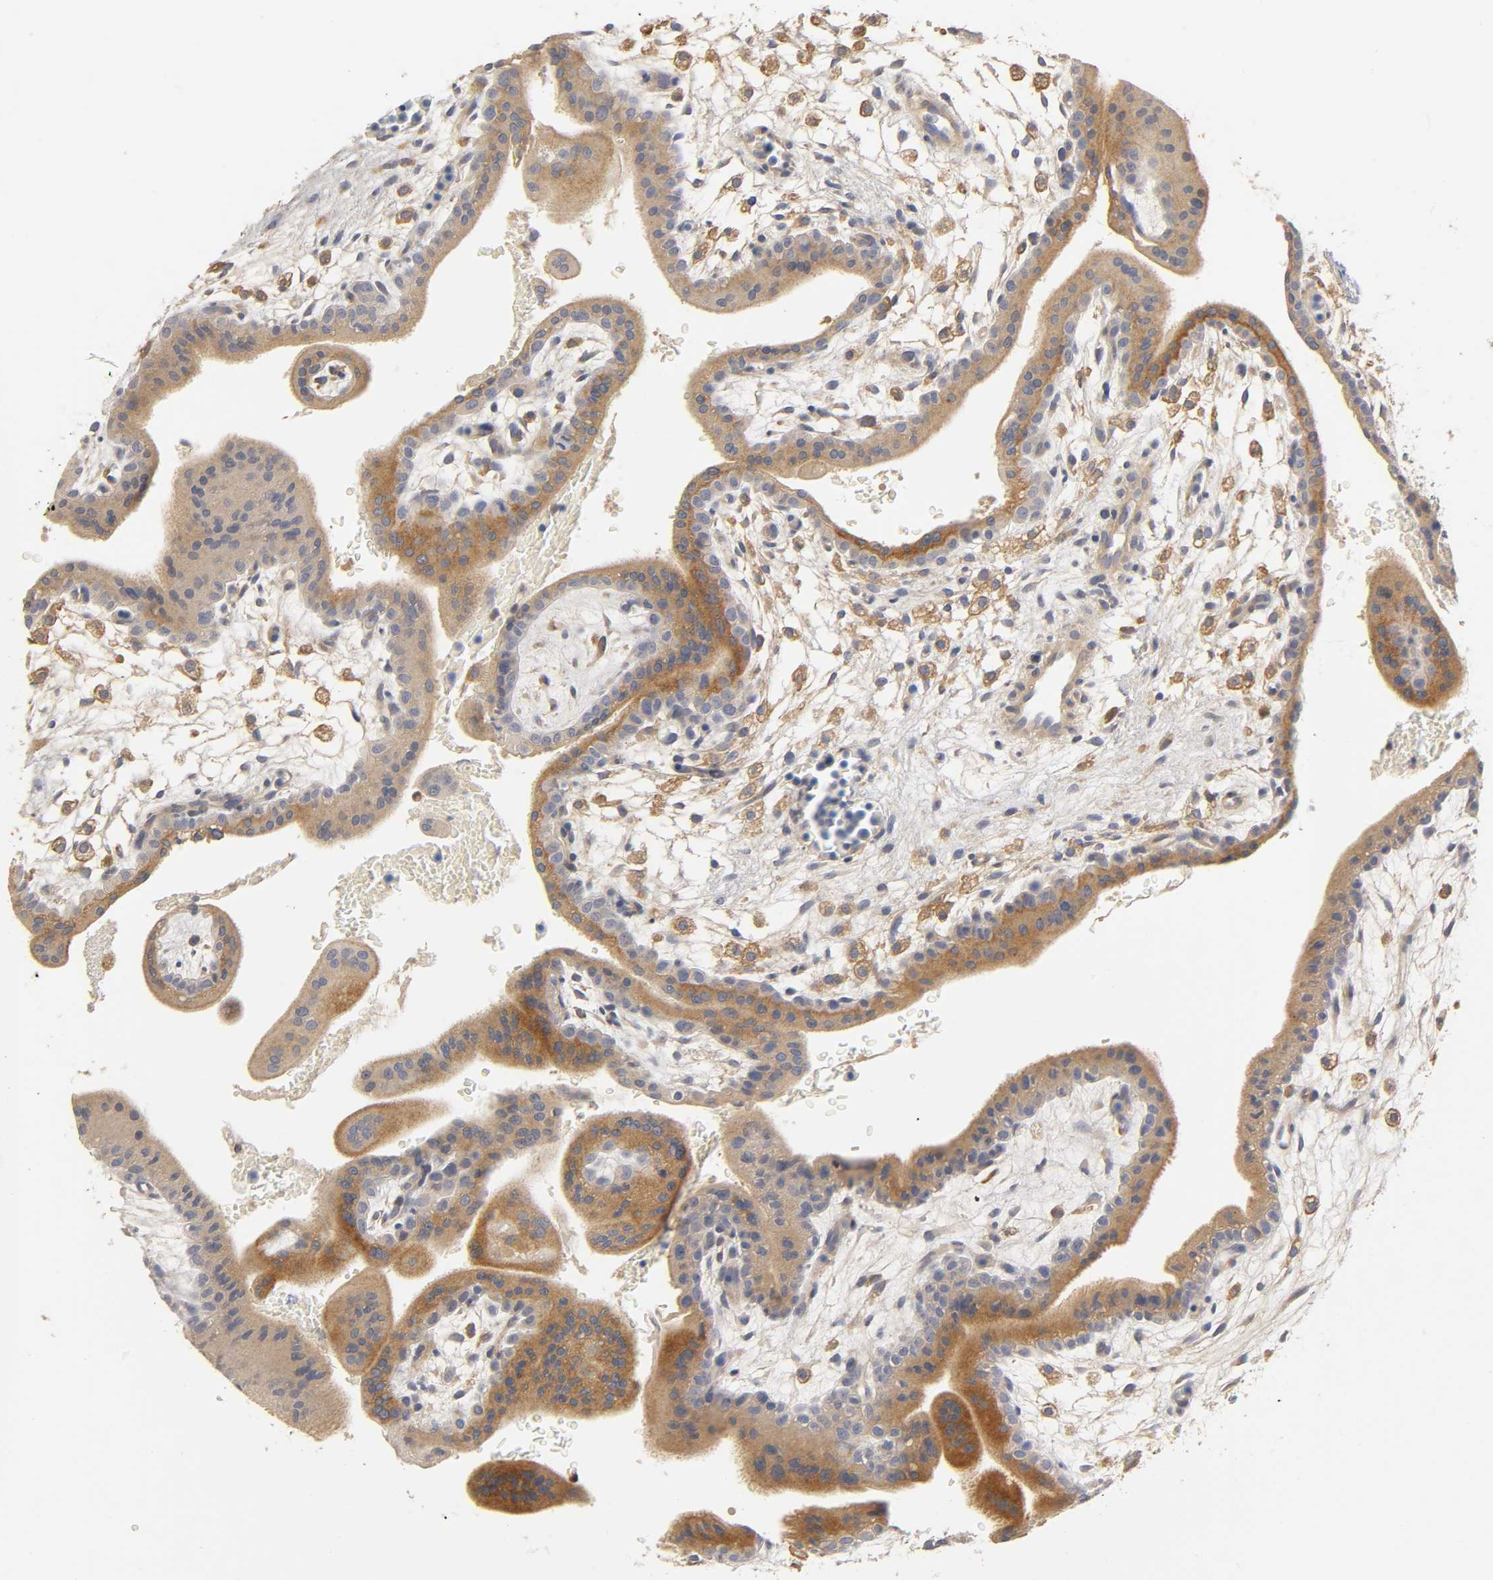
{"staining": {"intensity": "weak", "quantity": ">75%", "location": "cytoplasmic/membranous"}, "tissue": "placenta", "cell_type": "Decidual cells", "image_type": "normal", "snomed": [{"axis": "morphology", "description": "Normal tissue, NOS"}, {"axis": "topography", "description": "Placenta"}], "caption": "Brown immunohistochemical staining in unremarkable placenta displays weak cytoplasmic/membranous expression in approximately >75% of decidual cells.", "gene": "RHOA", "patient": {"sex": "female", "age": 35}}